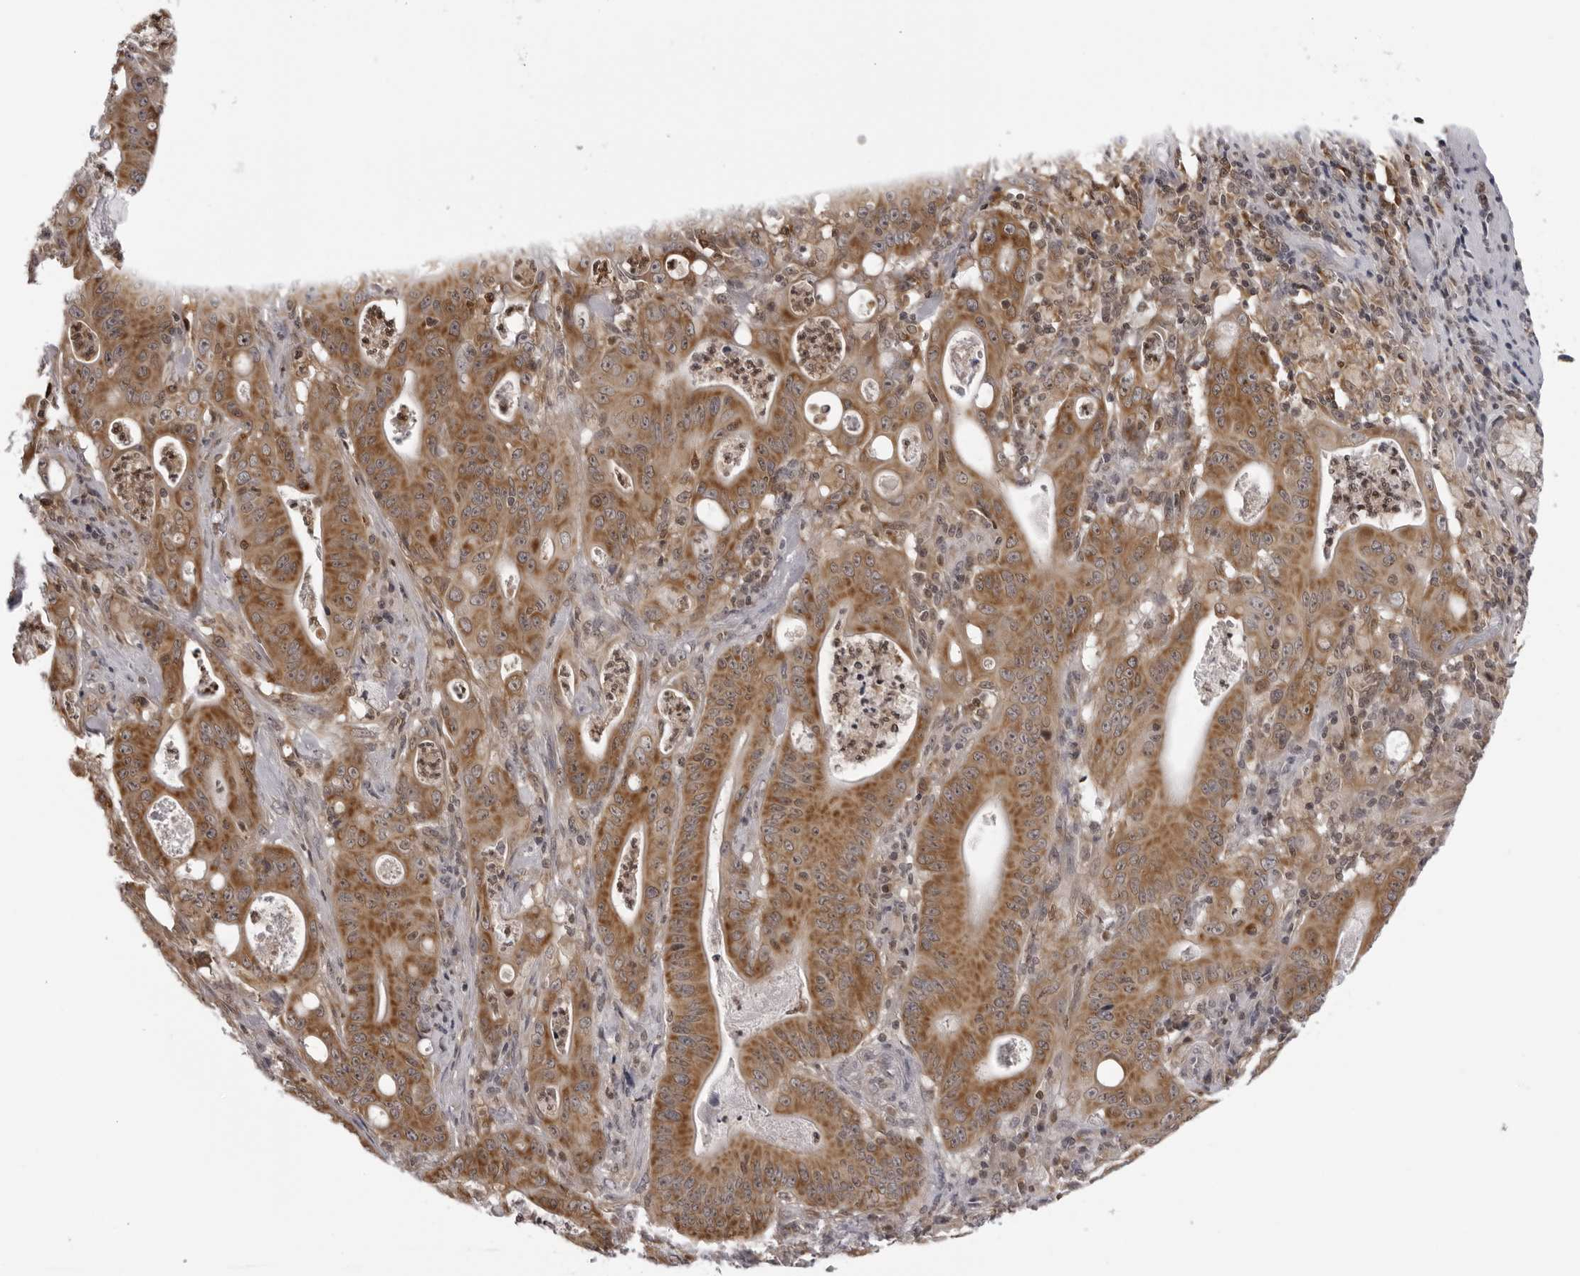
{"staining": {"intensity": "strong", "quantity": ">75%", "location": "cytoplasmic/membranous"}, "tissue": "pancreatic cancer", "cell_type": "Tumor cells", "image_type": "cancer", "snomed": [{"axis": "morphology", "description": "Normal tissue, NOS"}, {"axis": "topography", "description": "Lymph node"}], "caption": "A histopathology image showing strong cytoplasmic/membranous staining in approximately >75% of tumor cells in pancreatic cancer, as visualized by brown immunohistochemical staining.", "gene": "MRPS15", "patient": {"sex": "male", "age": 62}}